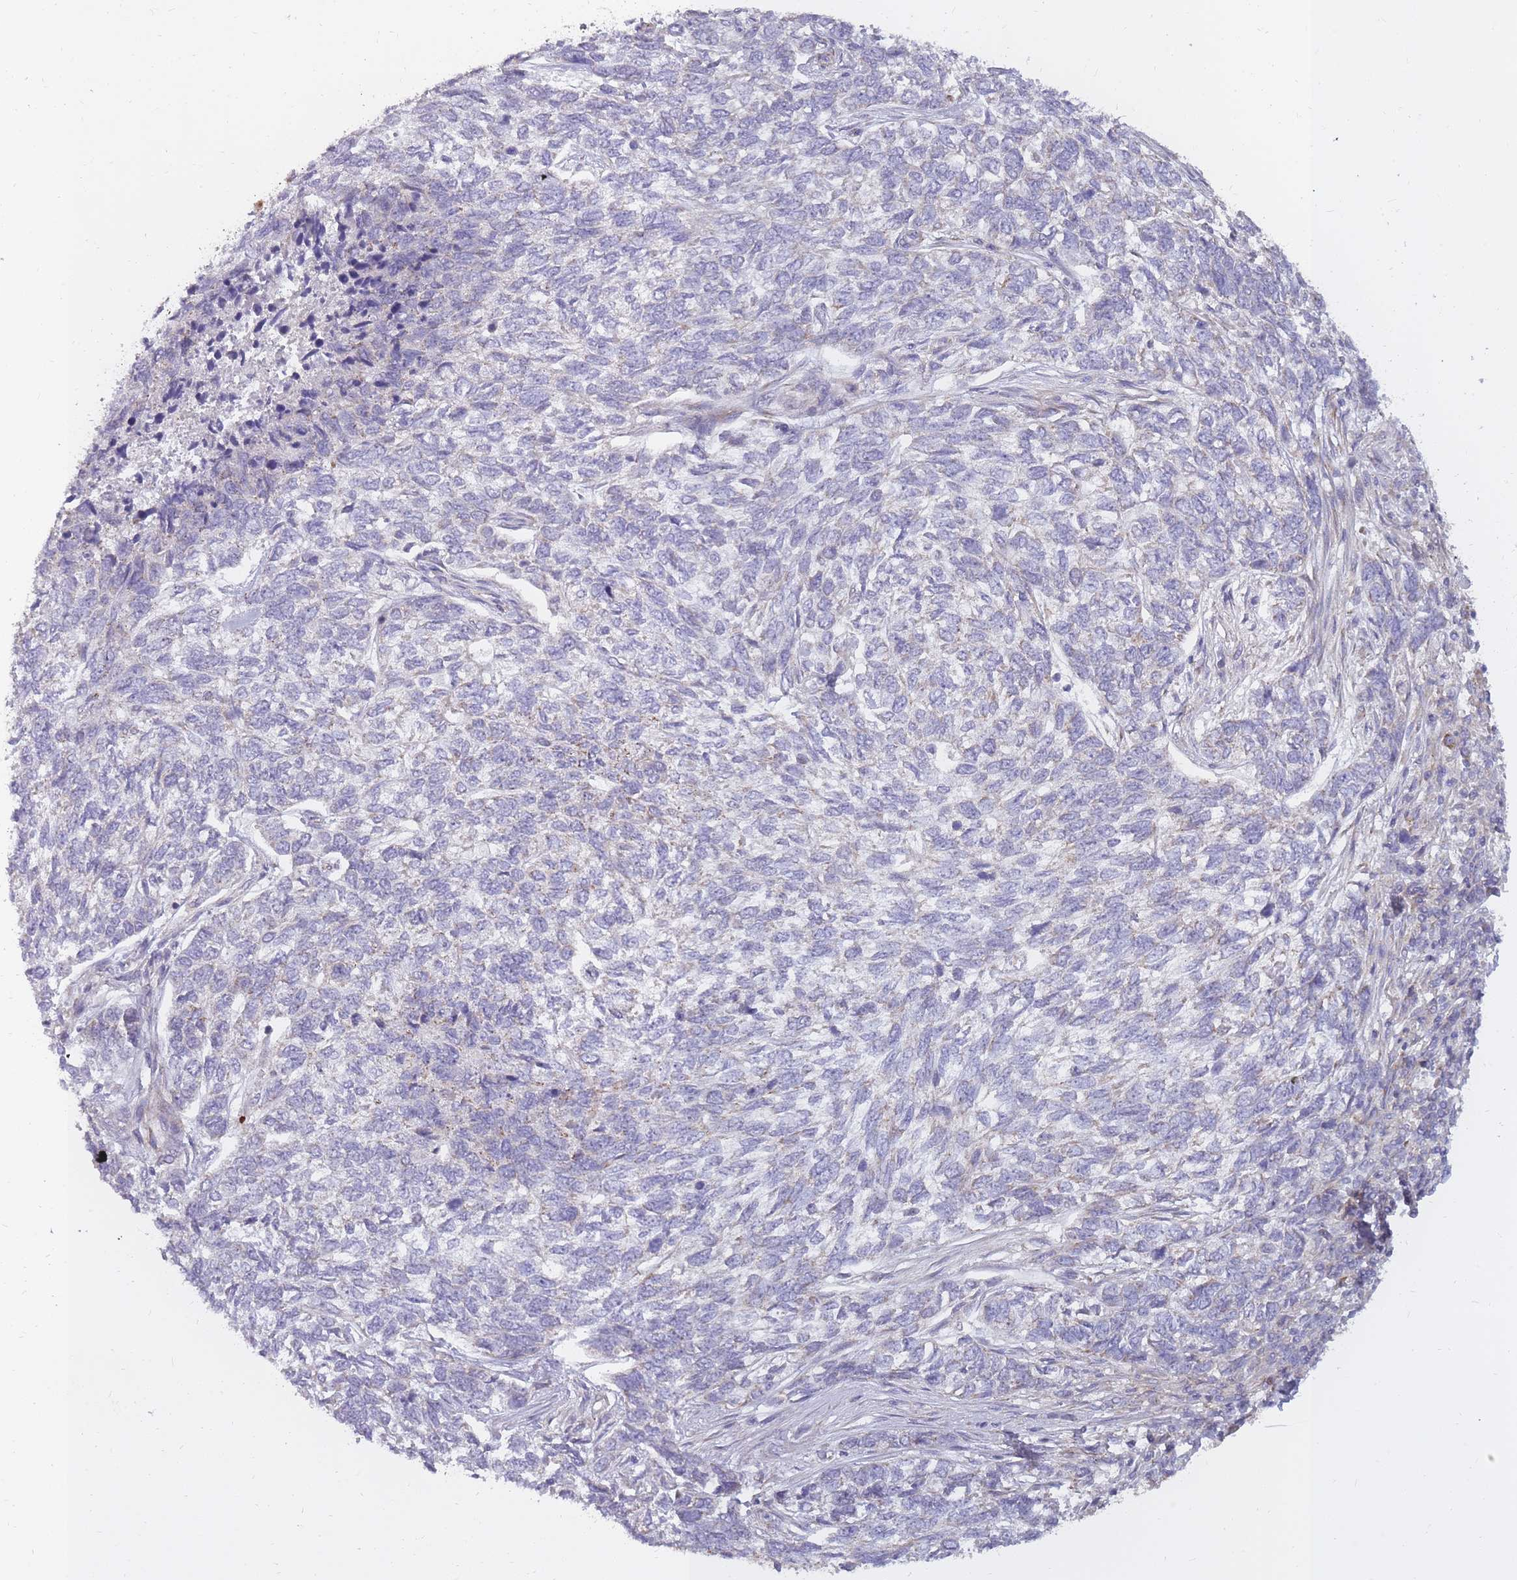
{"staining": {"intensity": "negative", "quantity": "none", "location": "none"}, "tissue": "skin cancer", "cell_type": "Tumor cells", "image_type": "cancer", "snomed": [{"axis": "morphology", "description": "Basal cell carcinoma"}, {"axis": "topography", "description": "Skin"}], "caption": "High power microscopy image of an immunohistochemistry histopathology image of basal cell carcinoma (skin), revealing no significant positivity in tumor cells.", "gene": "ALKBH4", "patient": {"sex": "female", "age": 65}}